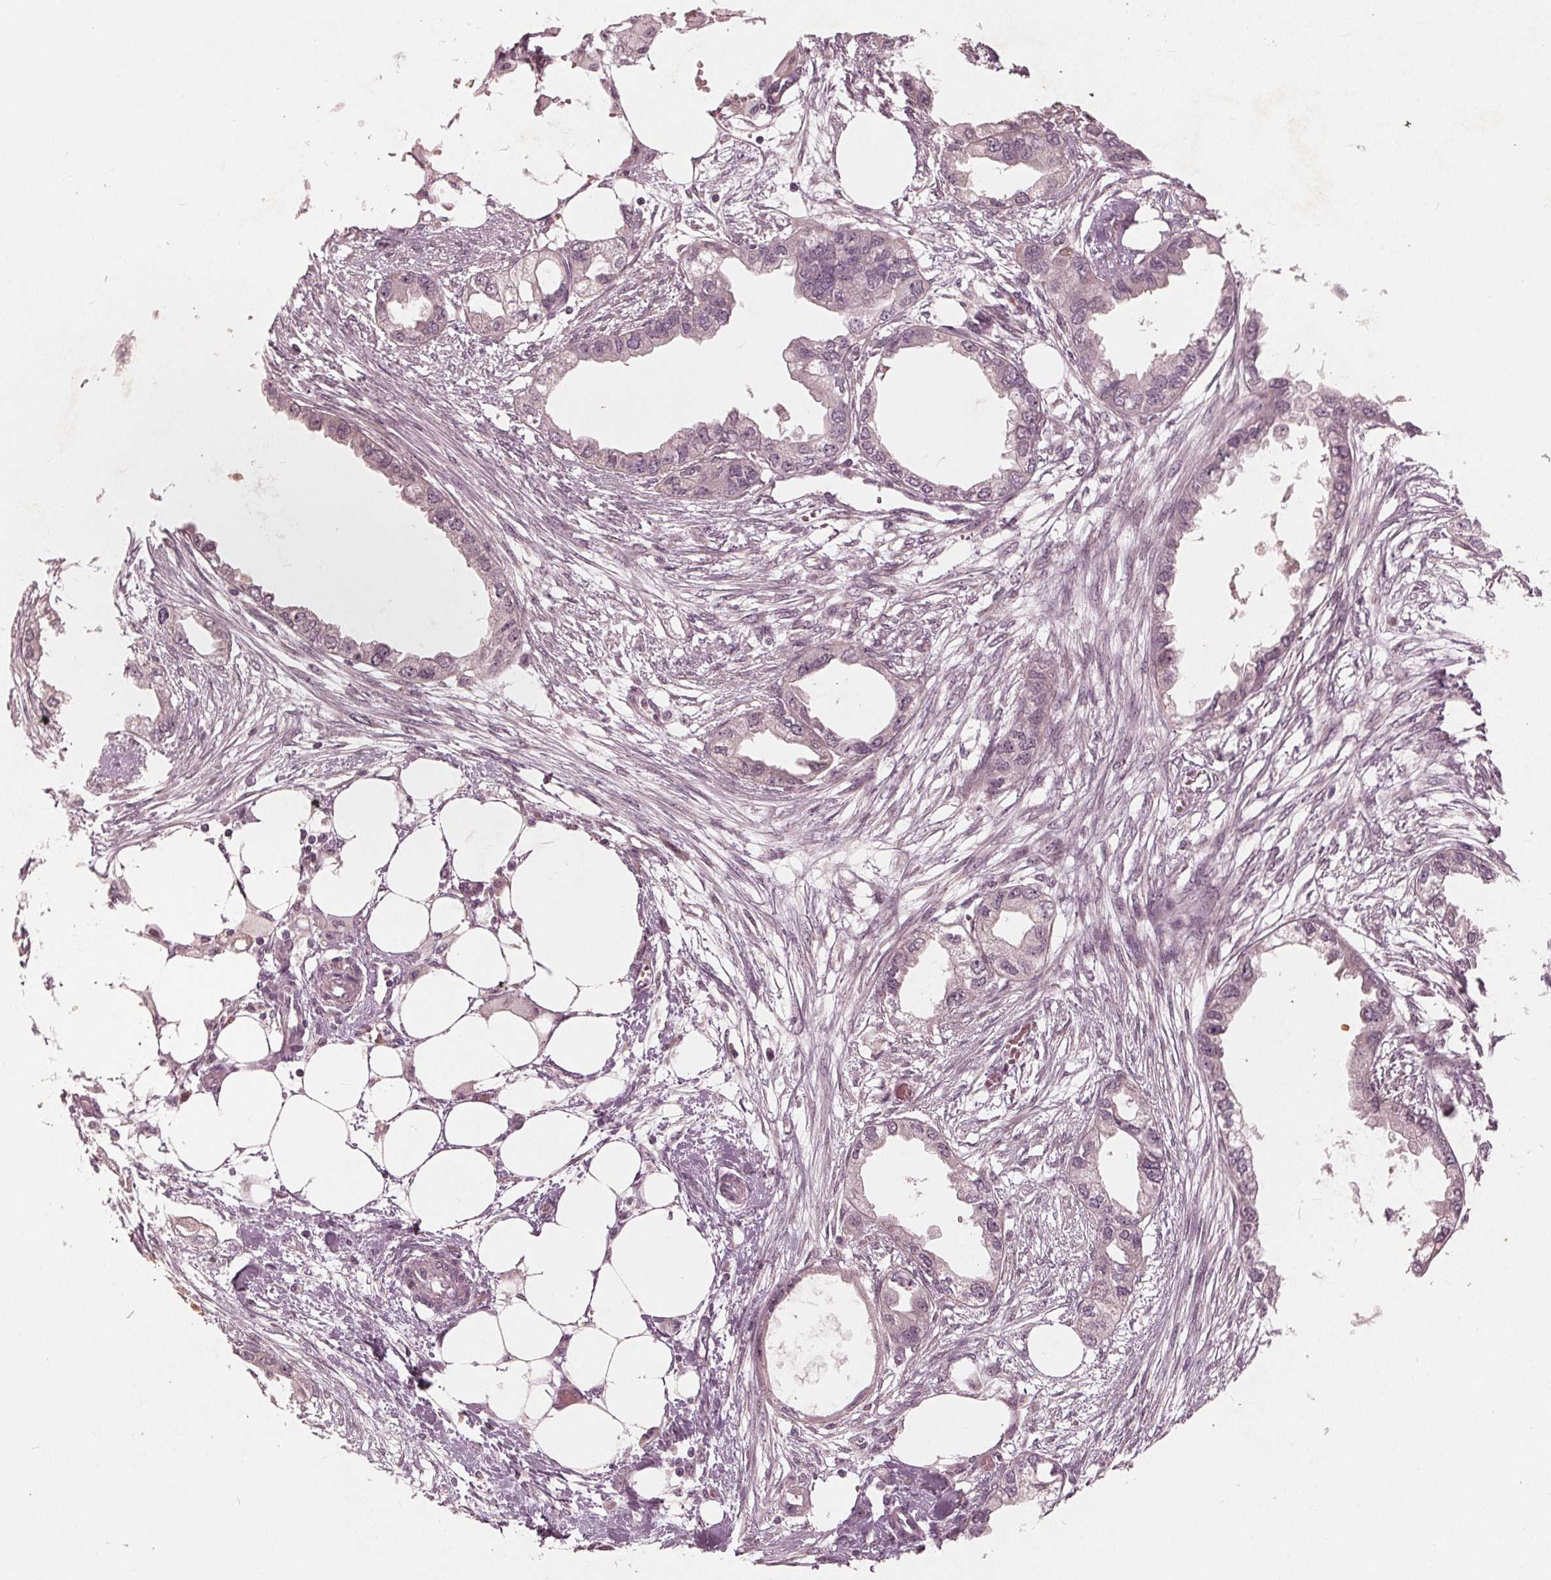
{"staining": {"intensity": "negative", "quantity": "none", "location": "none"}, "tissue": "endometrial cancer", "cell_type": "Tumor cells", "image_type": "cancer", "snomed": [{"axis": "morphology", "description": "Adenocarcinoma, NOS"}, {"axis": "morphology", "description": "Adenocarcinoma, metastatic, NOS"}, {"axis": "topography", "description": "Adipose tissue"}, {"axis": "topography", "description": "Endometrium"}], "caption": "This is a image of IHC staining of endometrial metastatic adenocarcinoma, which shows no expression in tumor cells.", "gene": "UBALD1", "patient": {"sex": "female", "age": 67}}